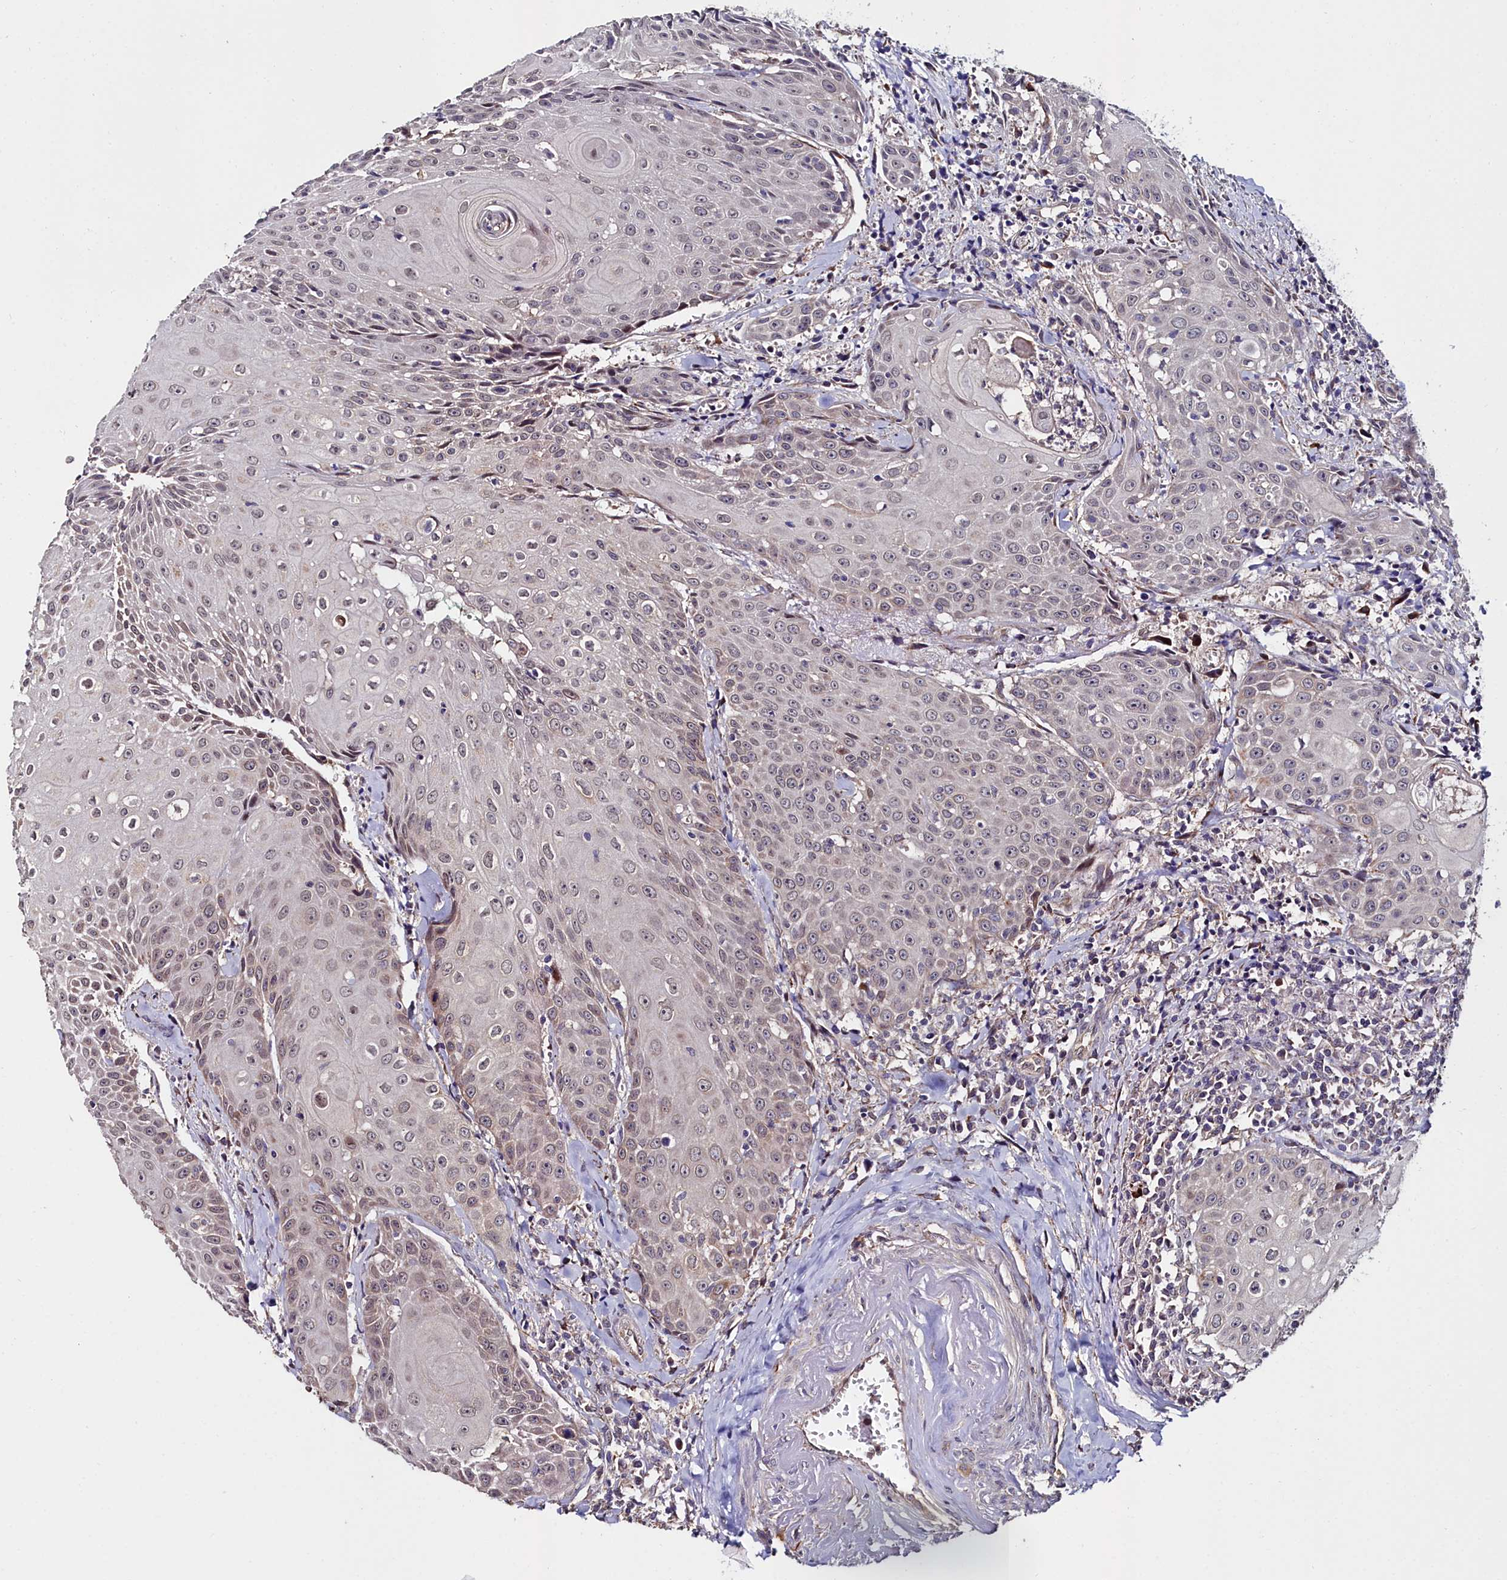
{"staining": {"intensity": "weak", "quantity": "<25%", "location": "nuclear"}, "tissue": "head and neck cancer", "cell_type": "Tumor cells", "image_type": "cancer", "snomed": [{"axis": "morphology", "description": "Squamous cell carcinoma, NOS"}, {"axis": "topography", "description": "Oral tissue"}, {"axis": "topography", "description": "Head-Neck"}], "caption": "Tumor cells show no significant staining in head and neck squamous cell carcinoma. (DAB (3,3'-diaminobenzidine) IHC with hematoxylin counter stain).", "gene": "C4orf19", "patient": {"sex": "female", "age": 82}}